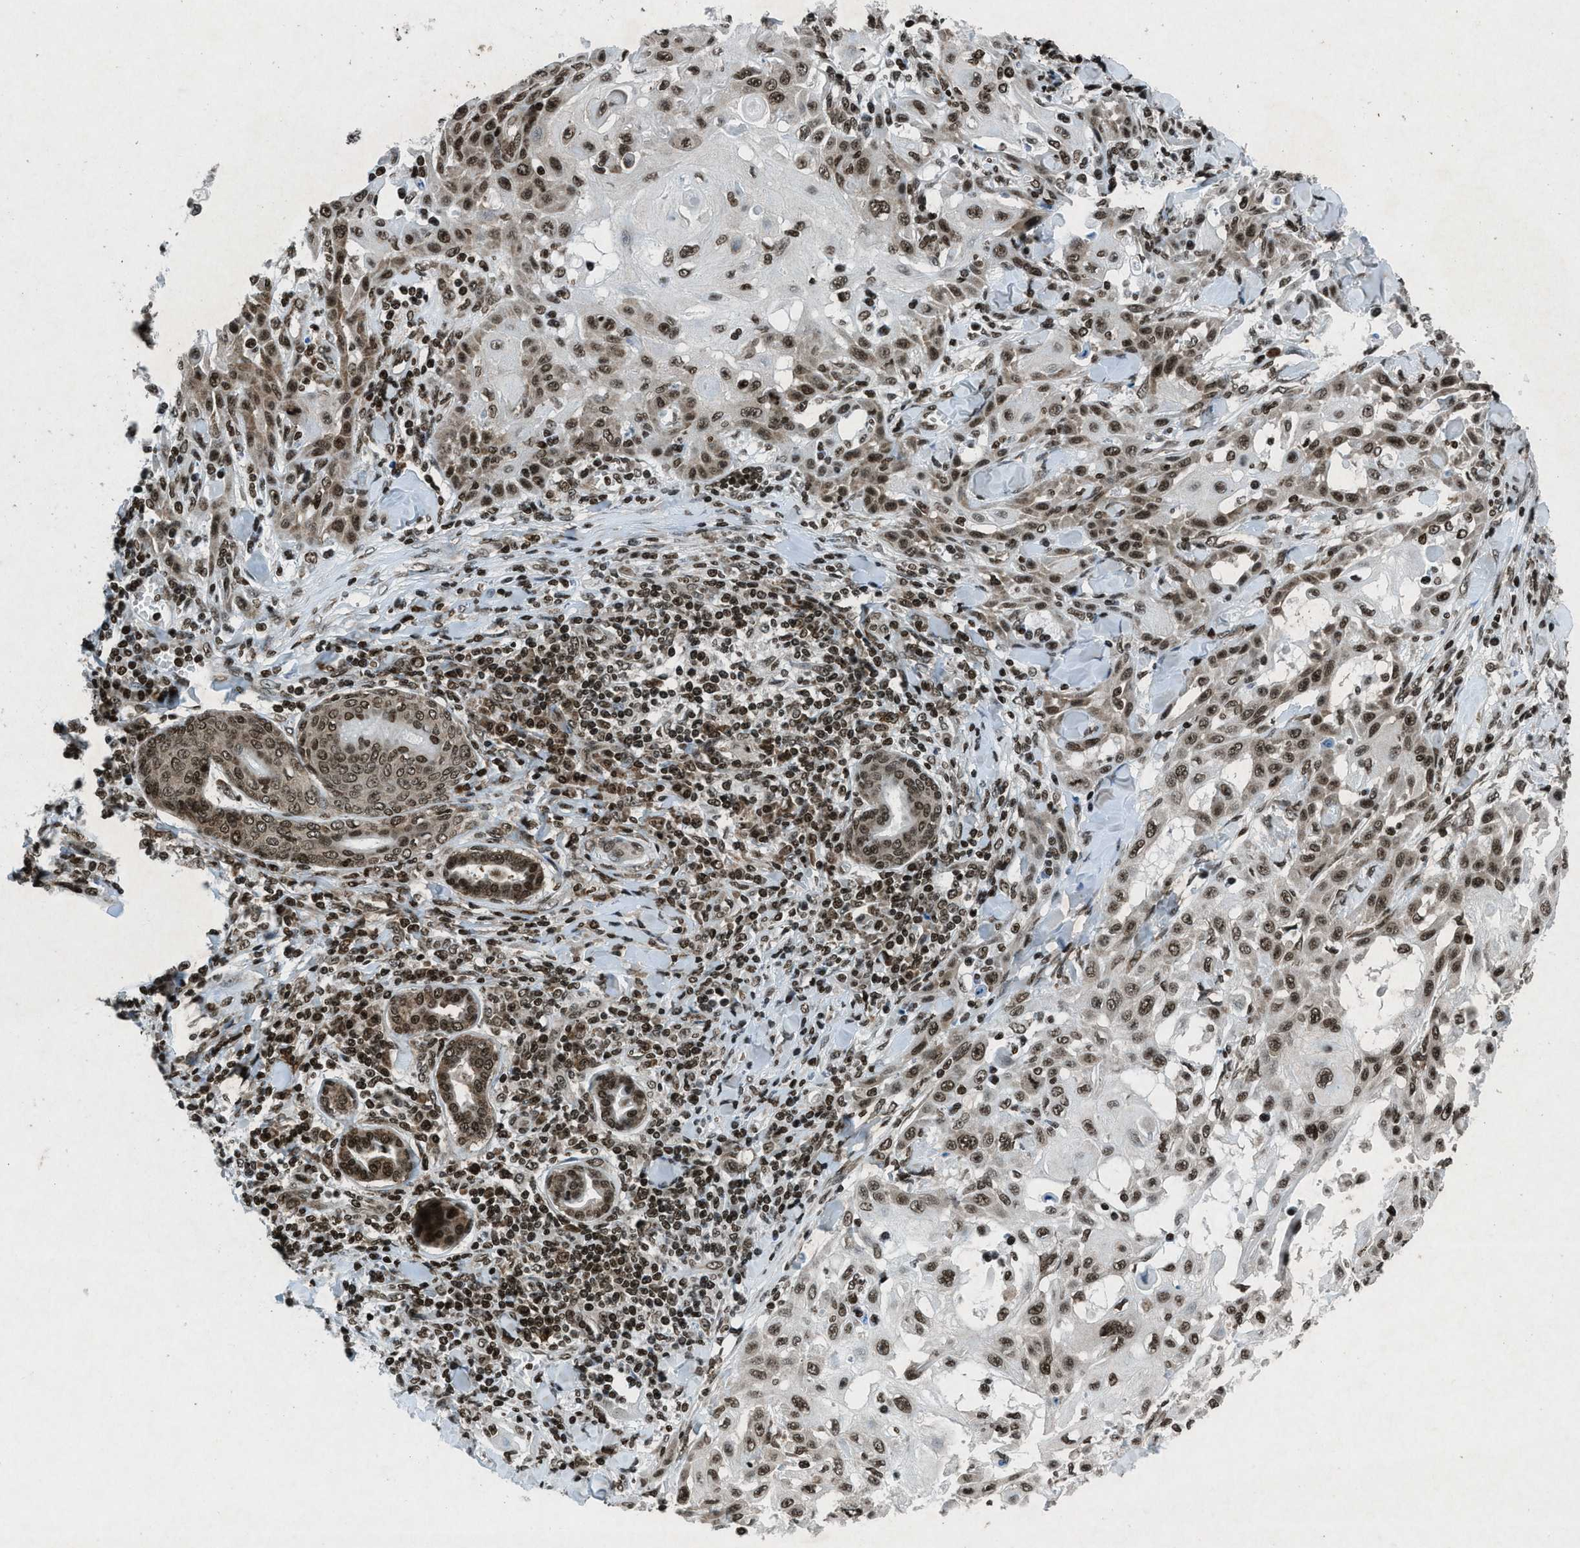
{"staining": {"intensity": "moderate", "quantity": ">75%", "location": "nuclear"}, "tissue": "skin cancer", "cell_type": "Tumor cells", "image_type": "cancer", "snomed": [{"axis": "morphology", "description": "Squamous cell carcinoma, NOS"}, {"axis": "topography", "description": "Skin"}], "caption": "A brown stain highlights moderate nuclear expression of a protein in skin cancer tumor cells.", "gene": "NXF1", "patient": {"sex": "male", "age": 24}}